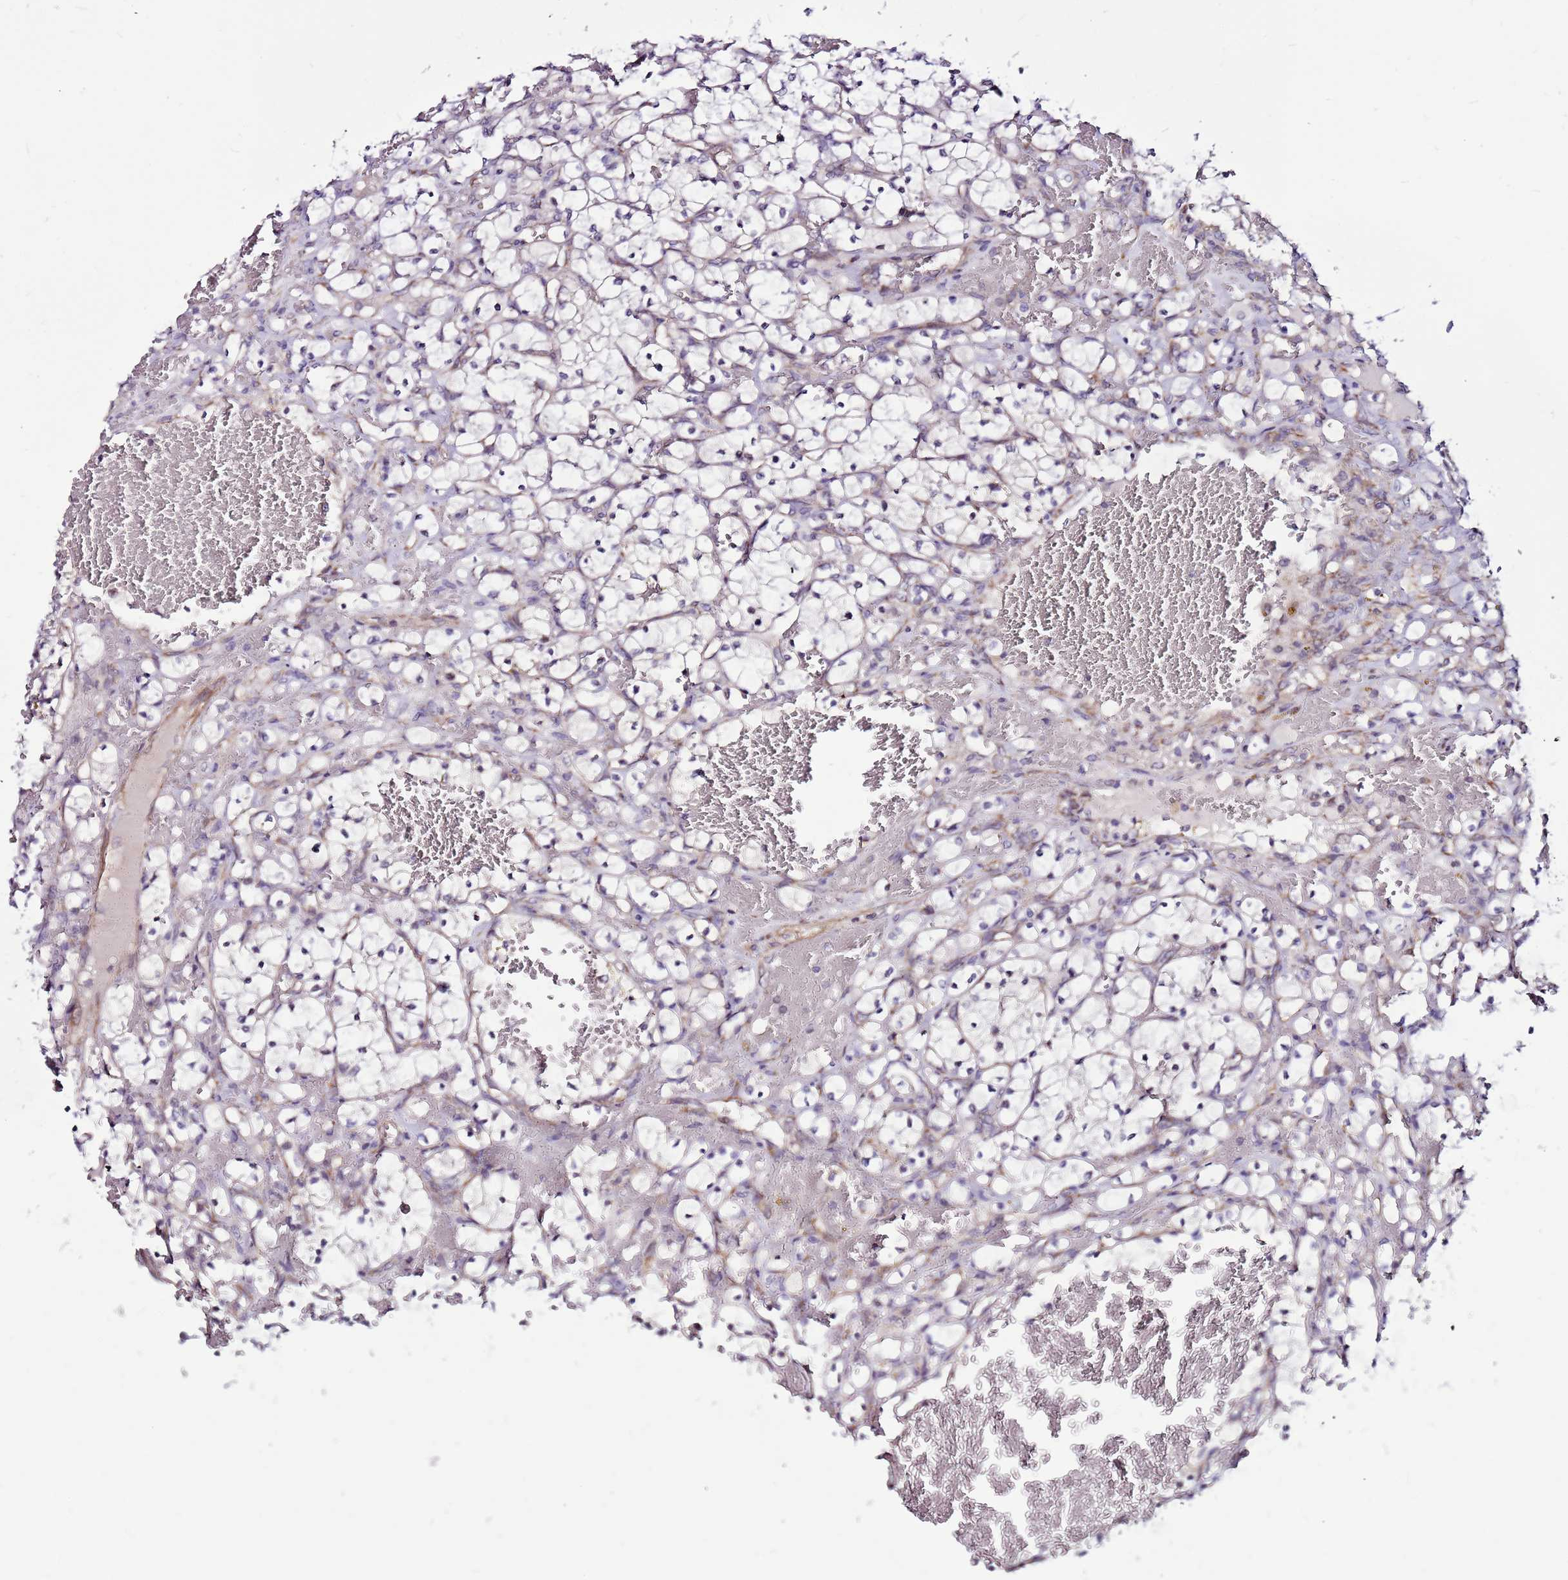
{"staining": {"intensity": "negative", "quantity": "none", "location": "none"}, "tissue": "renal cancer", "cell_type": "Tumor cells", "image_type": "cancer", "snomed": [{"axis": "morphology", "description": "Adenocarcinoma, NOS"}, {"axis": "topography", "description": "Kidney"}], "caption": "Tumor cells are negative for protein expression in human adenocarcinoma (renal).", "gene": "POLE3", "patient": {"sex": "female", "age": 69}}